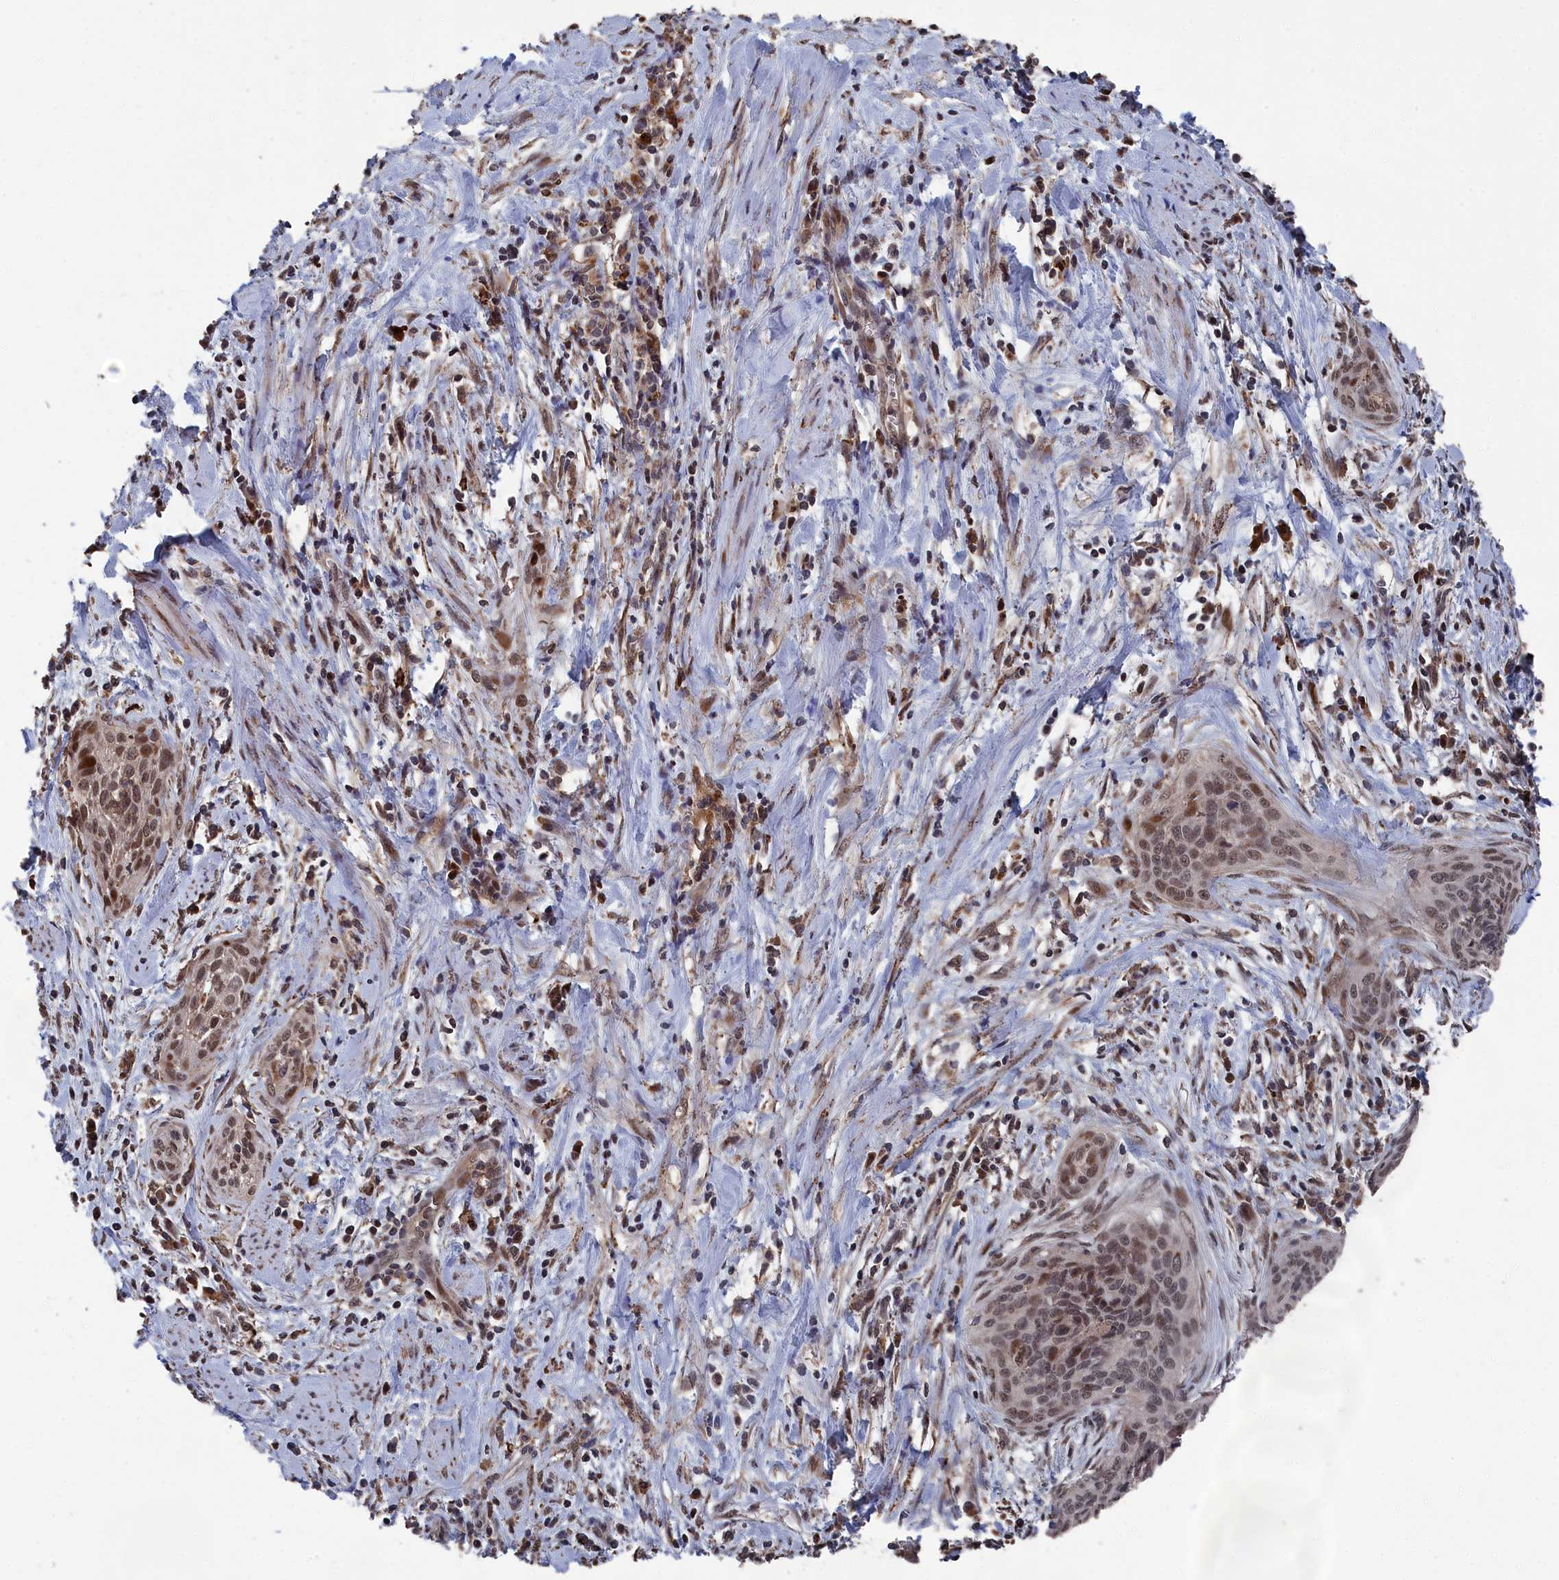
{"staining": {"intensity": "moderate", "quantity": ">75%", "location": "nuclear"}, "tissue": "cervical cancer", "cell_type": "Tumor cells", "image_type": "cancer", "snomed": [{"axis": "morphology", "description": "Squamous cell carcinoma, NOS"}, {"axis": "topography", "description": "Cervix"}], "caption": "Tumor cells show medium levels of moderate nuclear expression in about >75% of cells in human cervical squamous cell carcinoma.", "gene": "CEACAM21", "patient": {"sex": "female", "age": 55}}